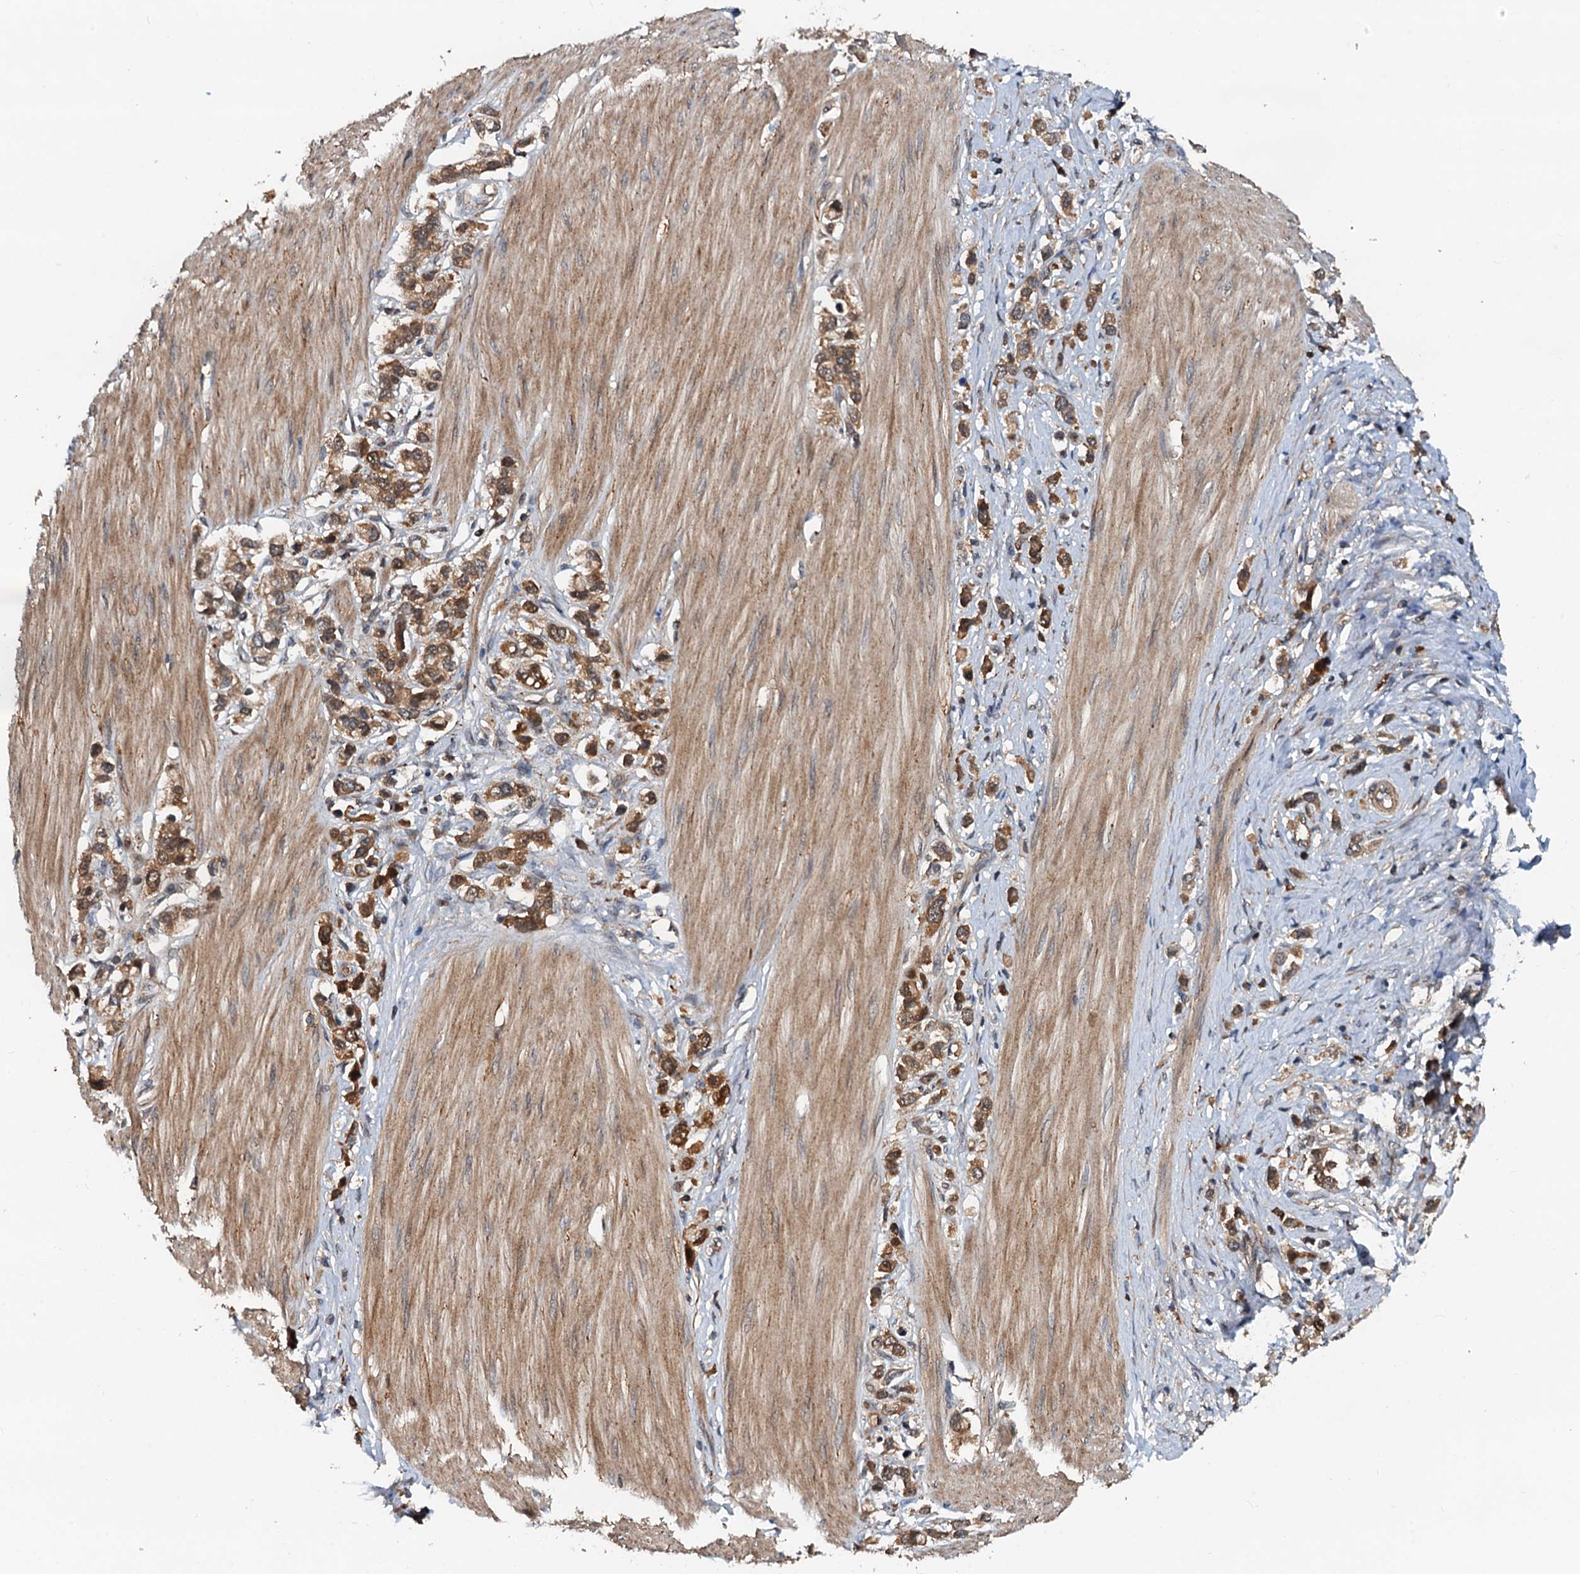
{"staining": {"intensity": "moderate", "quantity": ">75%", "location": "cytoplasmic/membranous"}, "tissue": "stomach cancer", "cell_type": "Tumor cells", "image_type": "cancer", "snomed": [{"axis": "morphology", "description": "Adenocarcinoma, NOS"}, {"axis": "topography", "description": "Stomach"}], "caption": "Human stomach adenocarcinoma stained with a brown dye exhibits moderate cytoplasmic/membranous positive staining in approximately >75% of tumor cells.", "gene": "AAGAB", "patient": {"sex": "female", "age": 65}}